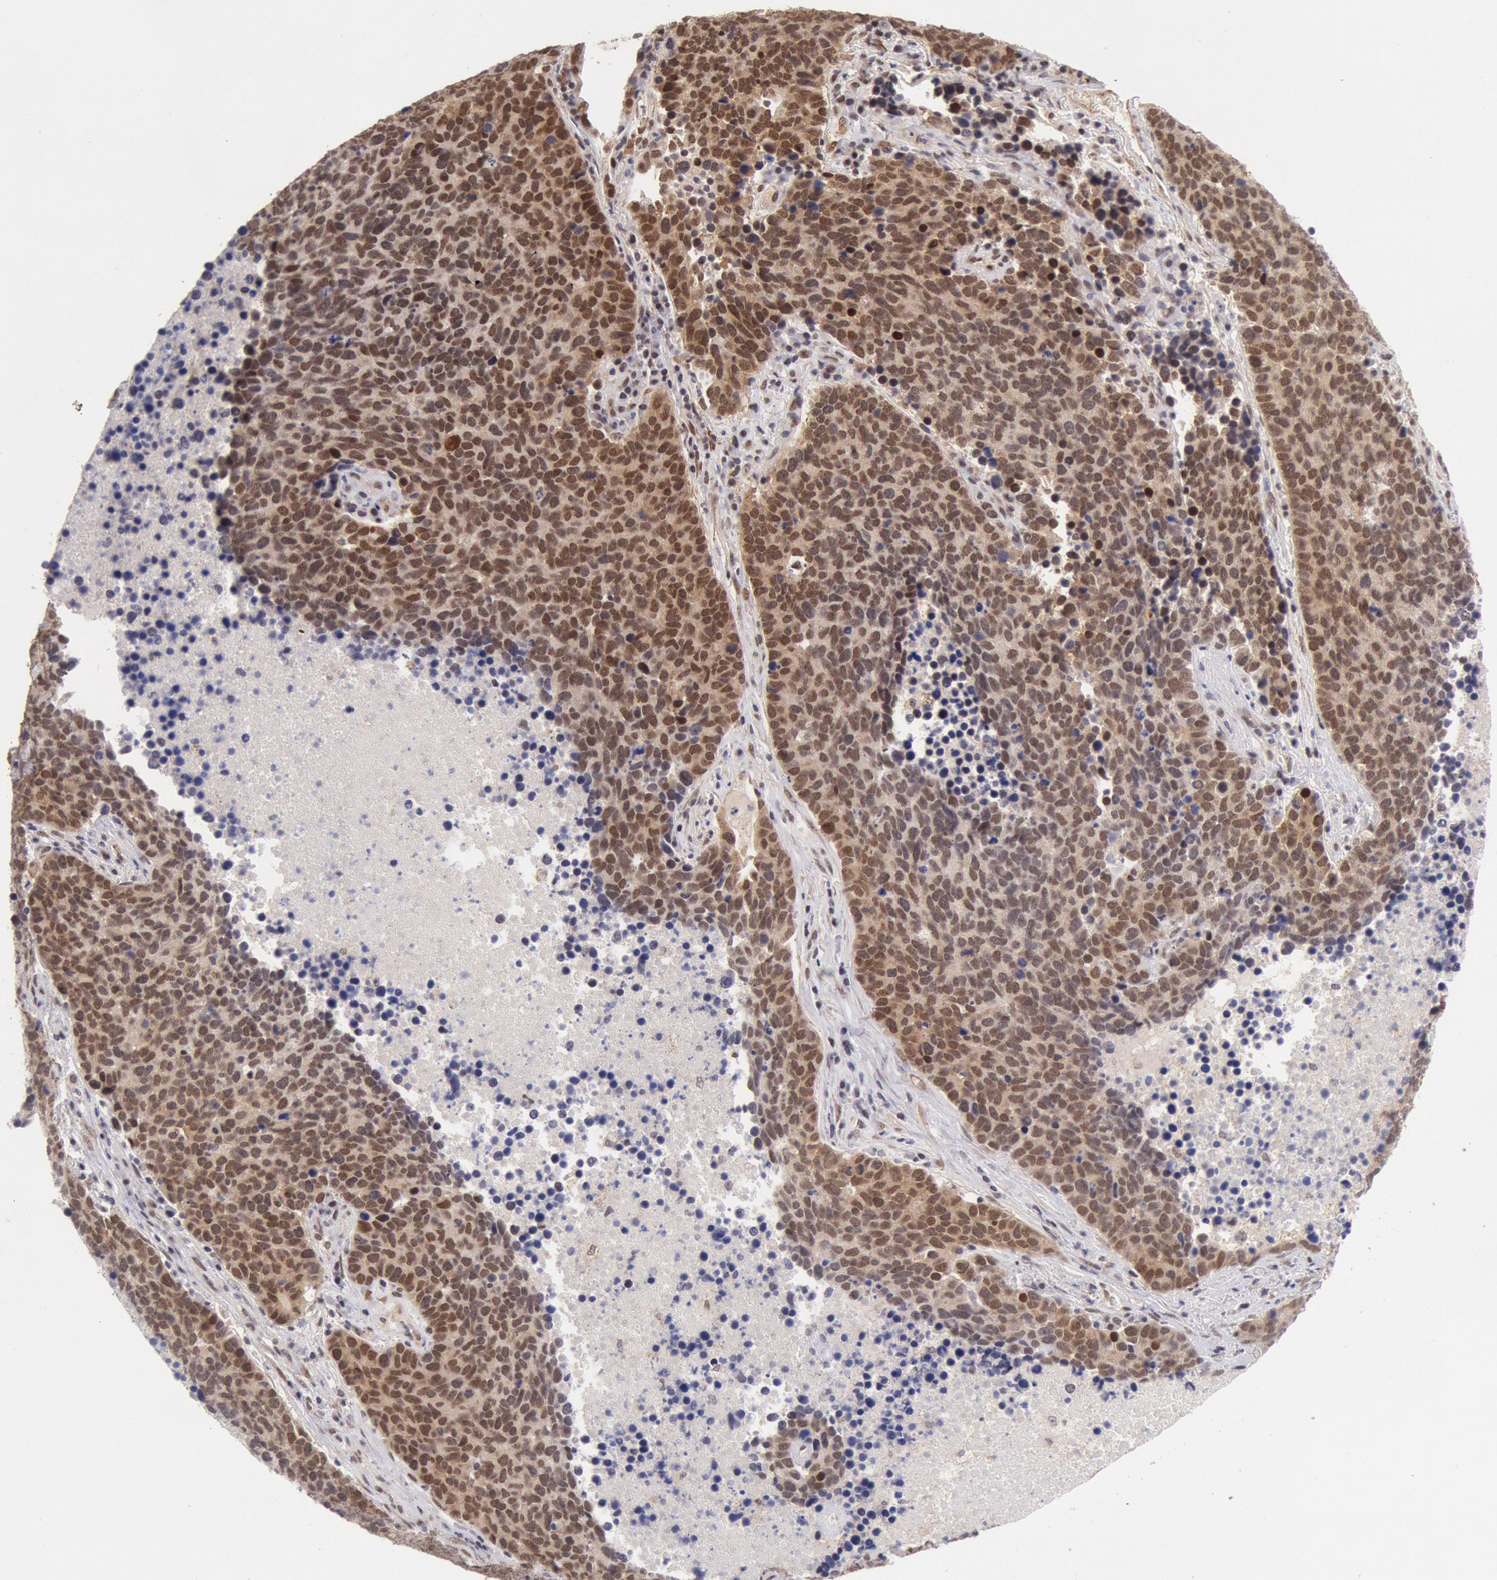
{"staining": {"intensity": "moderate", "quantity": ">75%", "location": "cytoplasmic/membranous,nuclear"}, "tissue": "lung cancer", "cell_type": "Tumor cells", "image_type": "cancer", "snomed": [{"axis": "morphology", "description": "Neoplasm, malignant, NOS"}, {"axis": "topography", "description": "Lung"}], "caption": "Protein staining displays moderate cytoplasmic/membranous and nuclear expression in approximately >75% of tumor cells in lung malignant neoplasm.", "gene": "CDKN2B", "patient": {"sex": "female", "age": 75}}